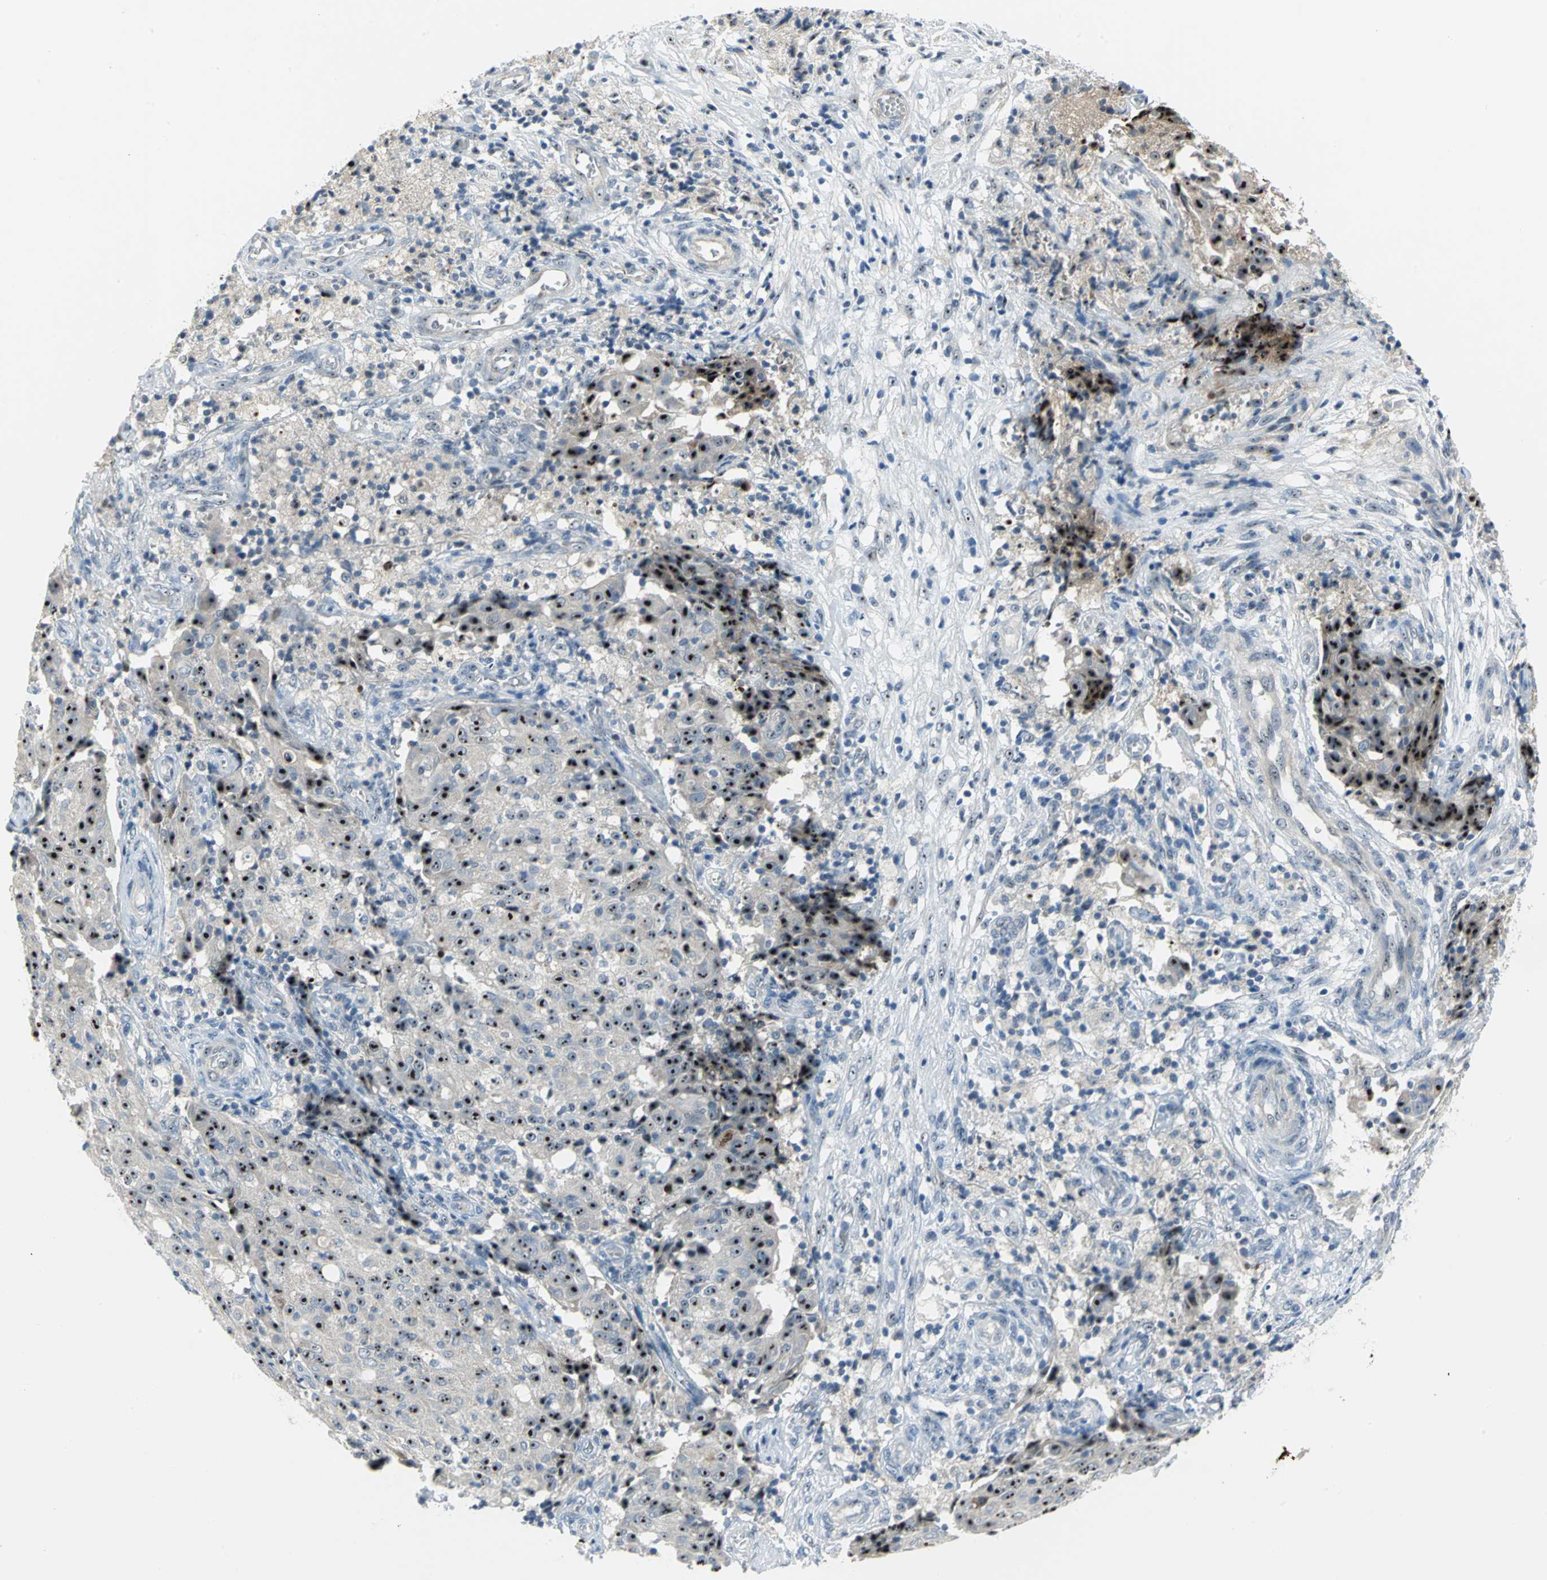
{"staining": {"intensity": "strong", "quantity": ">75%", "location": "nuclear"}, "tissue": "ovarian cancer", "cell_type": "Tumor cells", "image_type": "cancer", "snomed": [{"axis": "morphology", "description": "Carcinoma, endometroid"}, {"axis": "topography", "description": "Ovary"}], "caption": "Protein staining of endometroid carcinoma (ovarian) tissue displays strong nuclear expression in about >75% of tumor cells.", "gene": "MYBBP1A", "patient": {"sex": "female", "age": 42}}